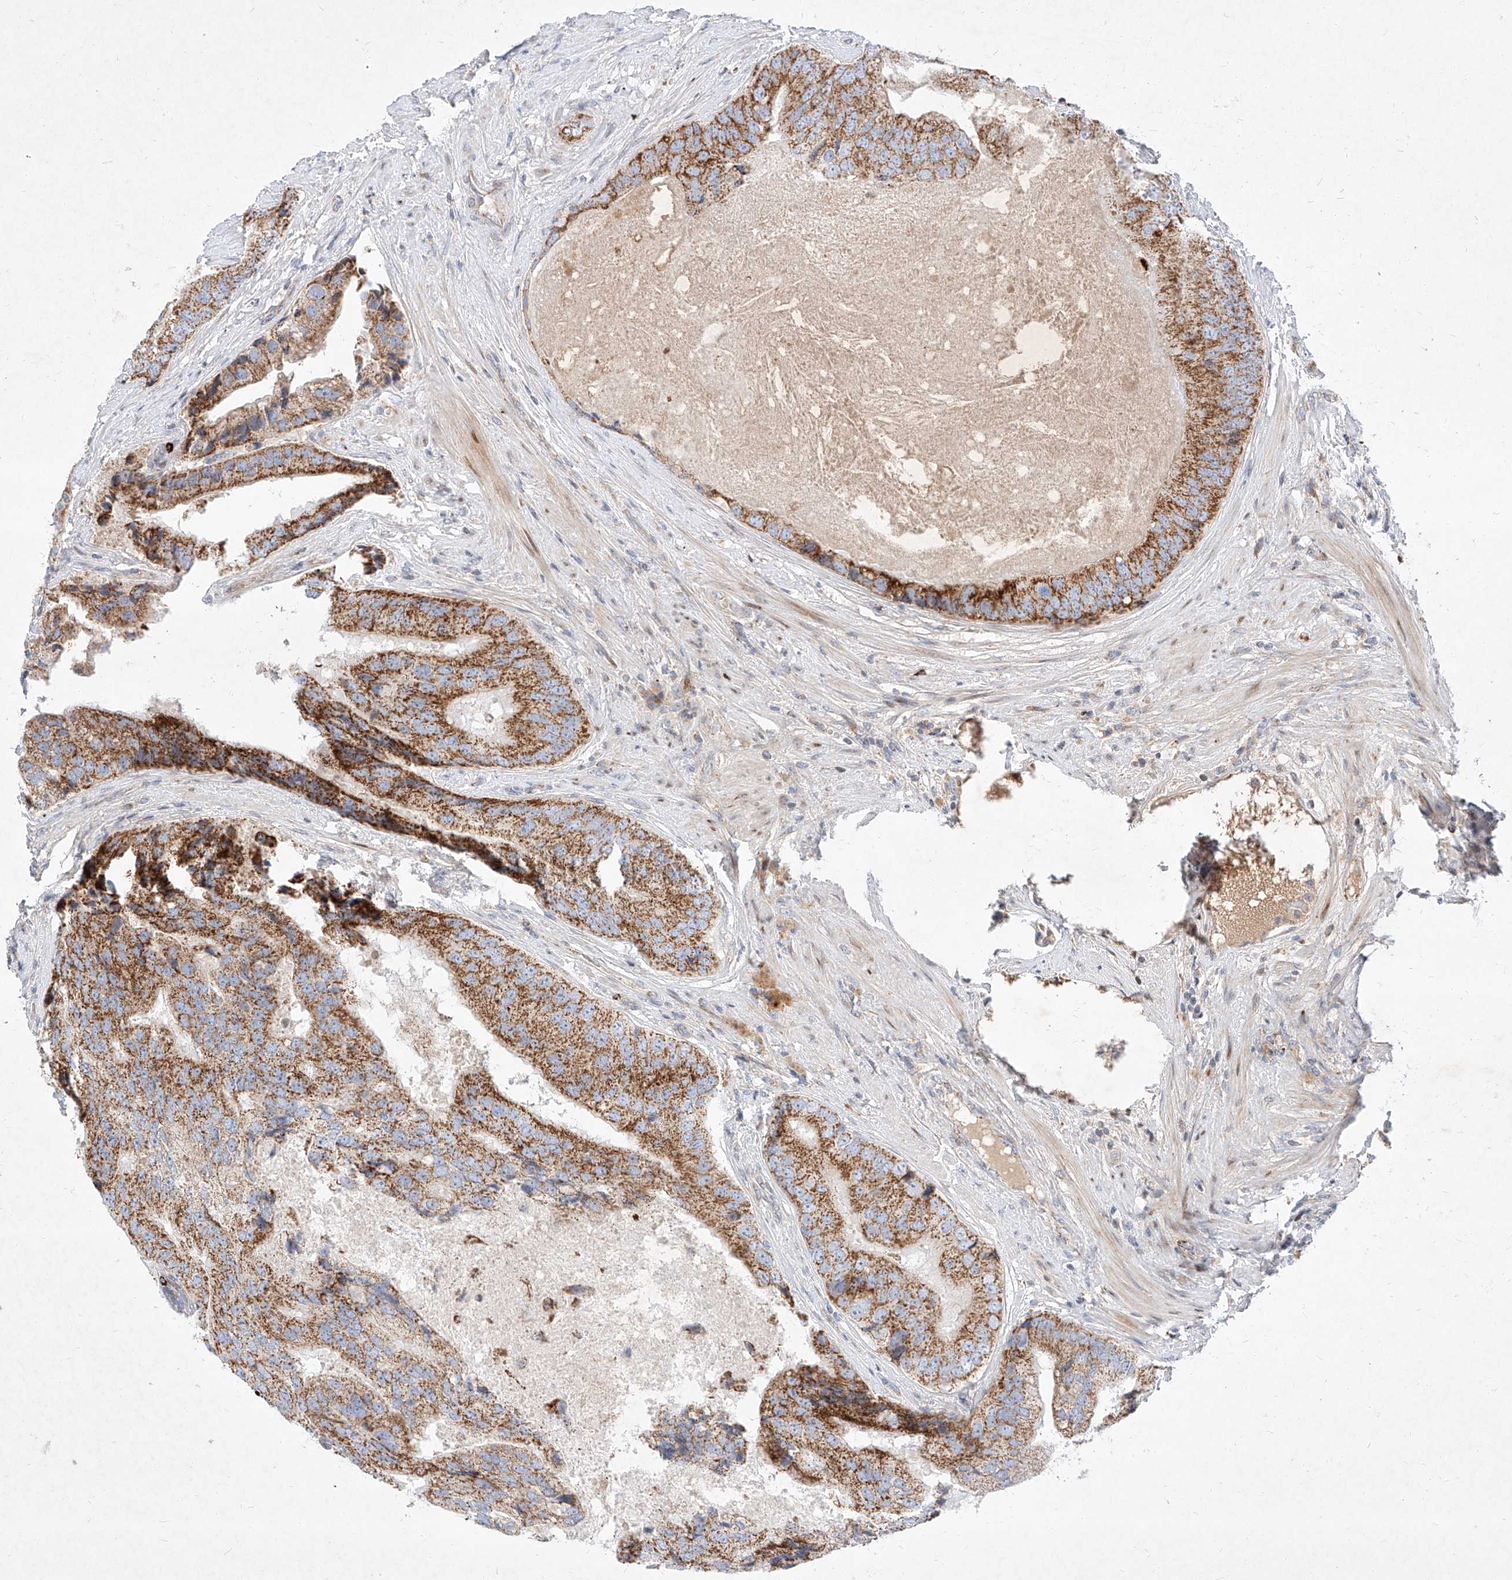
{"staining": {"intensity": "strong", "quantity": ">75%", "location": "cytoplasmic/membranous"}, "tissue": "prostate cancer", "cell_type": "Tumor cells", "image_type": "cancer", "snomed": [{"axis": "morphology", "description": "Adenocarcinoma, High grade"}, {"axis": "topography", "description": "Prostate"}], "caption": "Protein staining reveals strong cytoplasmic/membranous positivity in about >75% of tumor cells in prostate cancer (adenocarcinoma (high-grade)).", "gene": "OSGEPL1", "patient": {"sex": "male", "age": 70}}